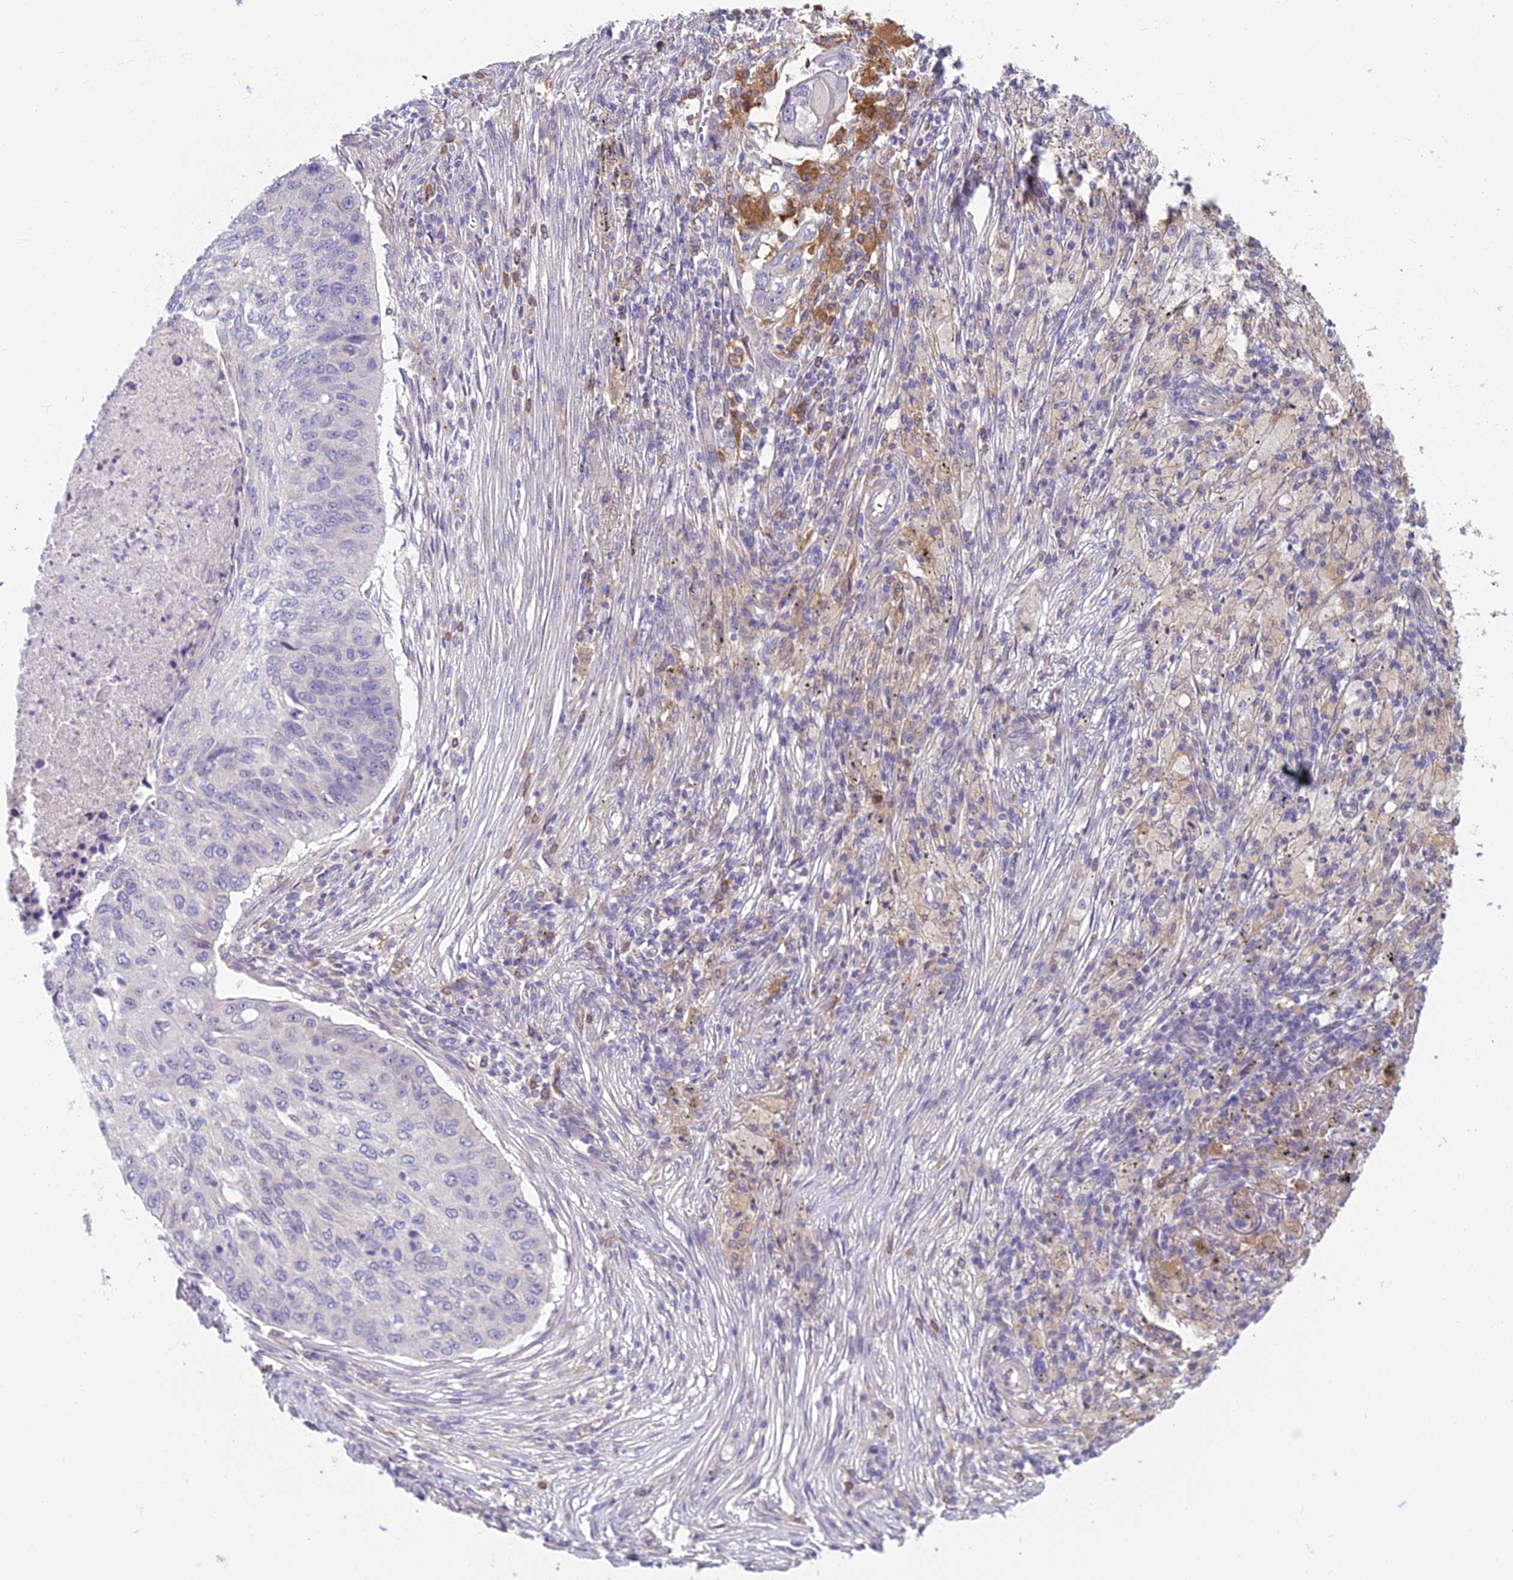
{"staining": {"intensity": "negative", "quantity": "none", "location": "none"}, "tissue": "lung cancer", "cell_type": "Tumor cells", "image_type": "cancer", "snomed": [{"axis": "morphology", "description": "Squamous cell carcinoma, NOS"}, {"axis": "topography", "description": "Lung"}], "caption": "Immunohistochemistry (IHC) of human lung cancer (squamous cell carcinoma) shows no expression in tumor cells.", "gene": "DUS2", "patient": {"sex": "female", "age": 63}}